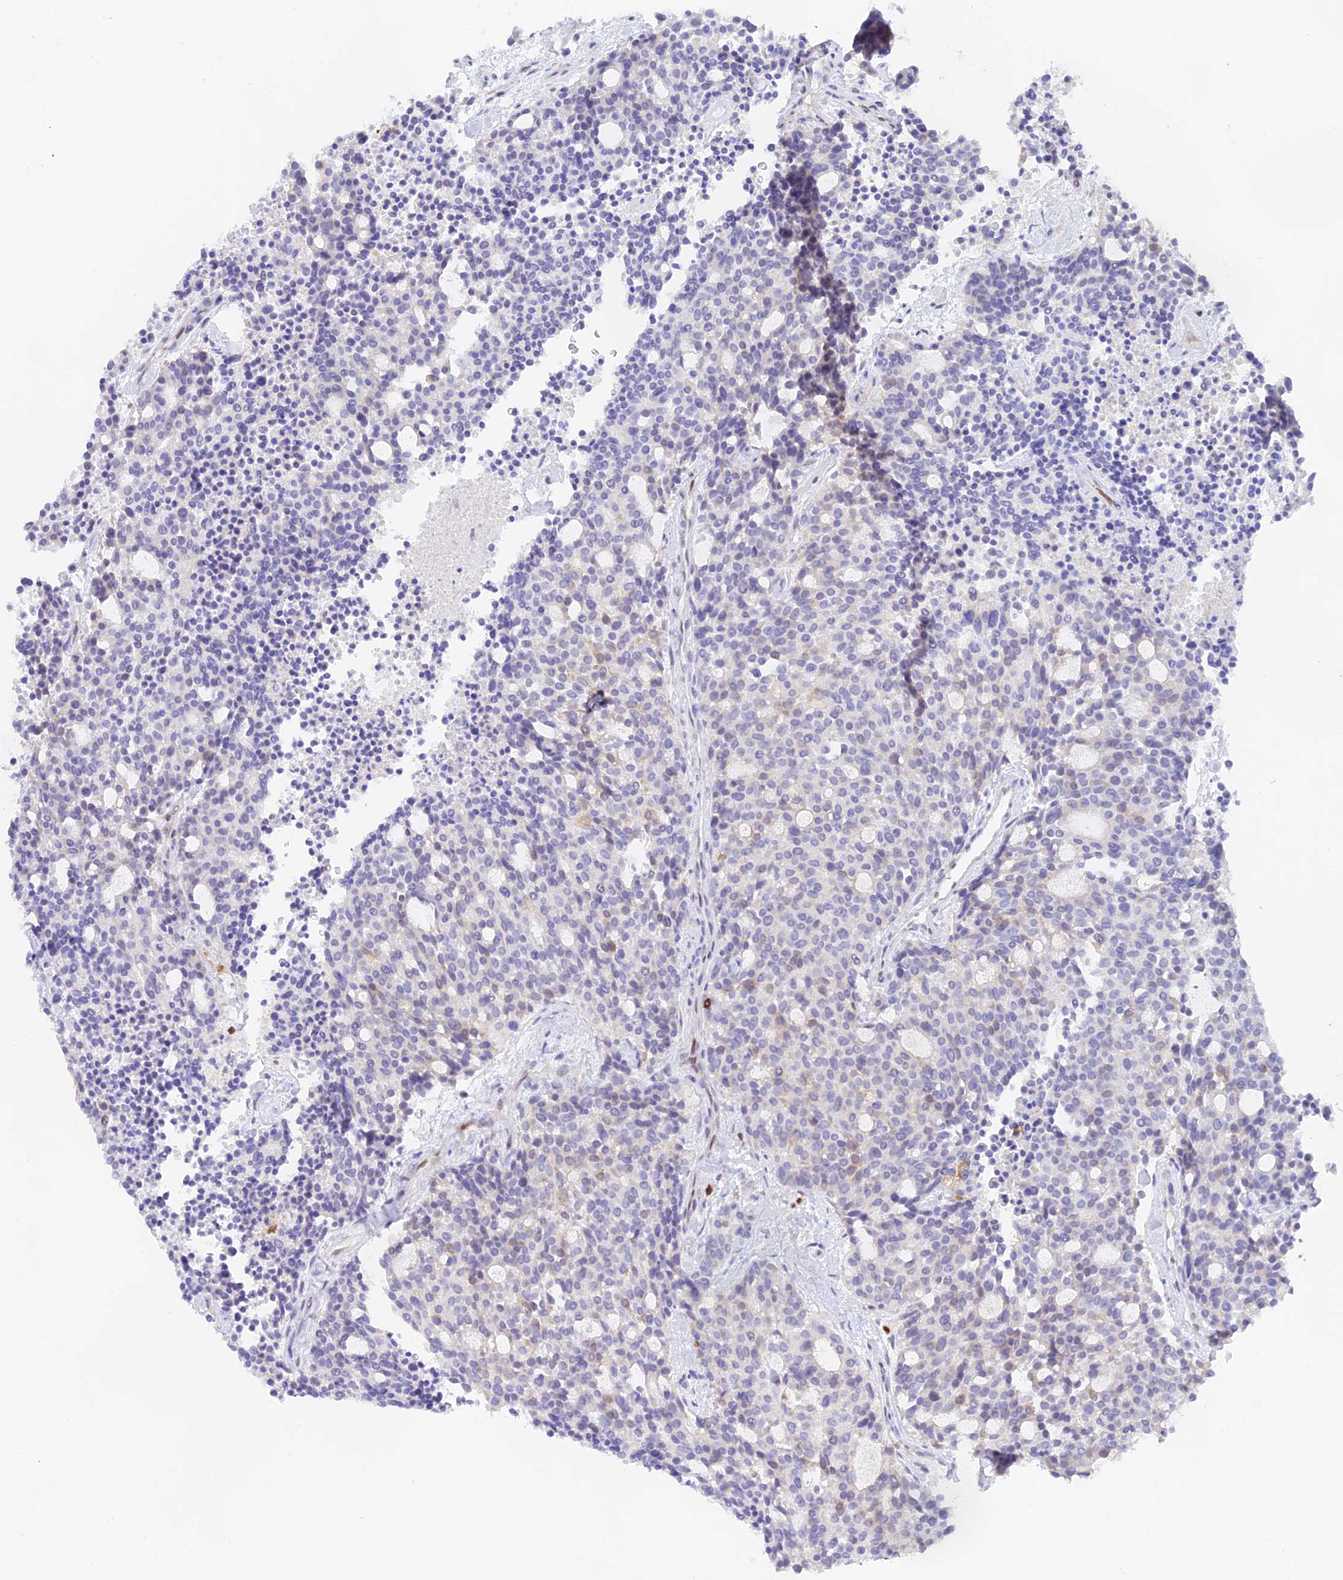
{"staining": {"intensity": "negative", "quantity": "none", "location": "none"}, "tissue": "carcinoid", "cell_type": "Tumor cells", "image_type": "cancer", "snomed": [{"axis": "morphology", "description": "Carcinoid, malignant, NOS"}, {"axis": "topography", "description": "Pancreas"}], "caption": "This is a photomicrograph of immunohistochemistry (IHC) staining of malignant carcinoid, which shows no expression in tumor cells. (Immunohistochemistry, brightfield microscopy, high magnification).", "gene": "DENND1C", "patient": {"sex": "female", "age": 54}}